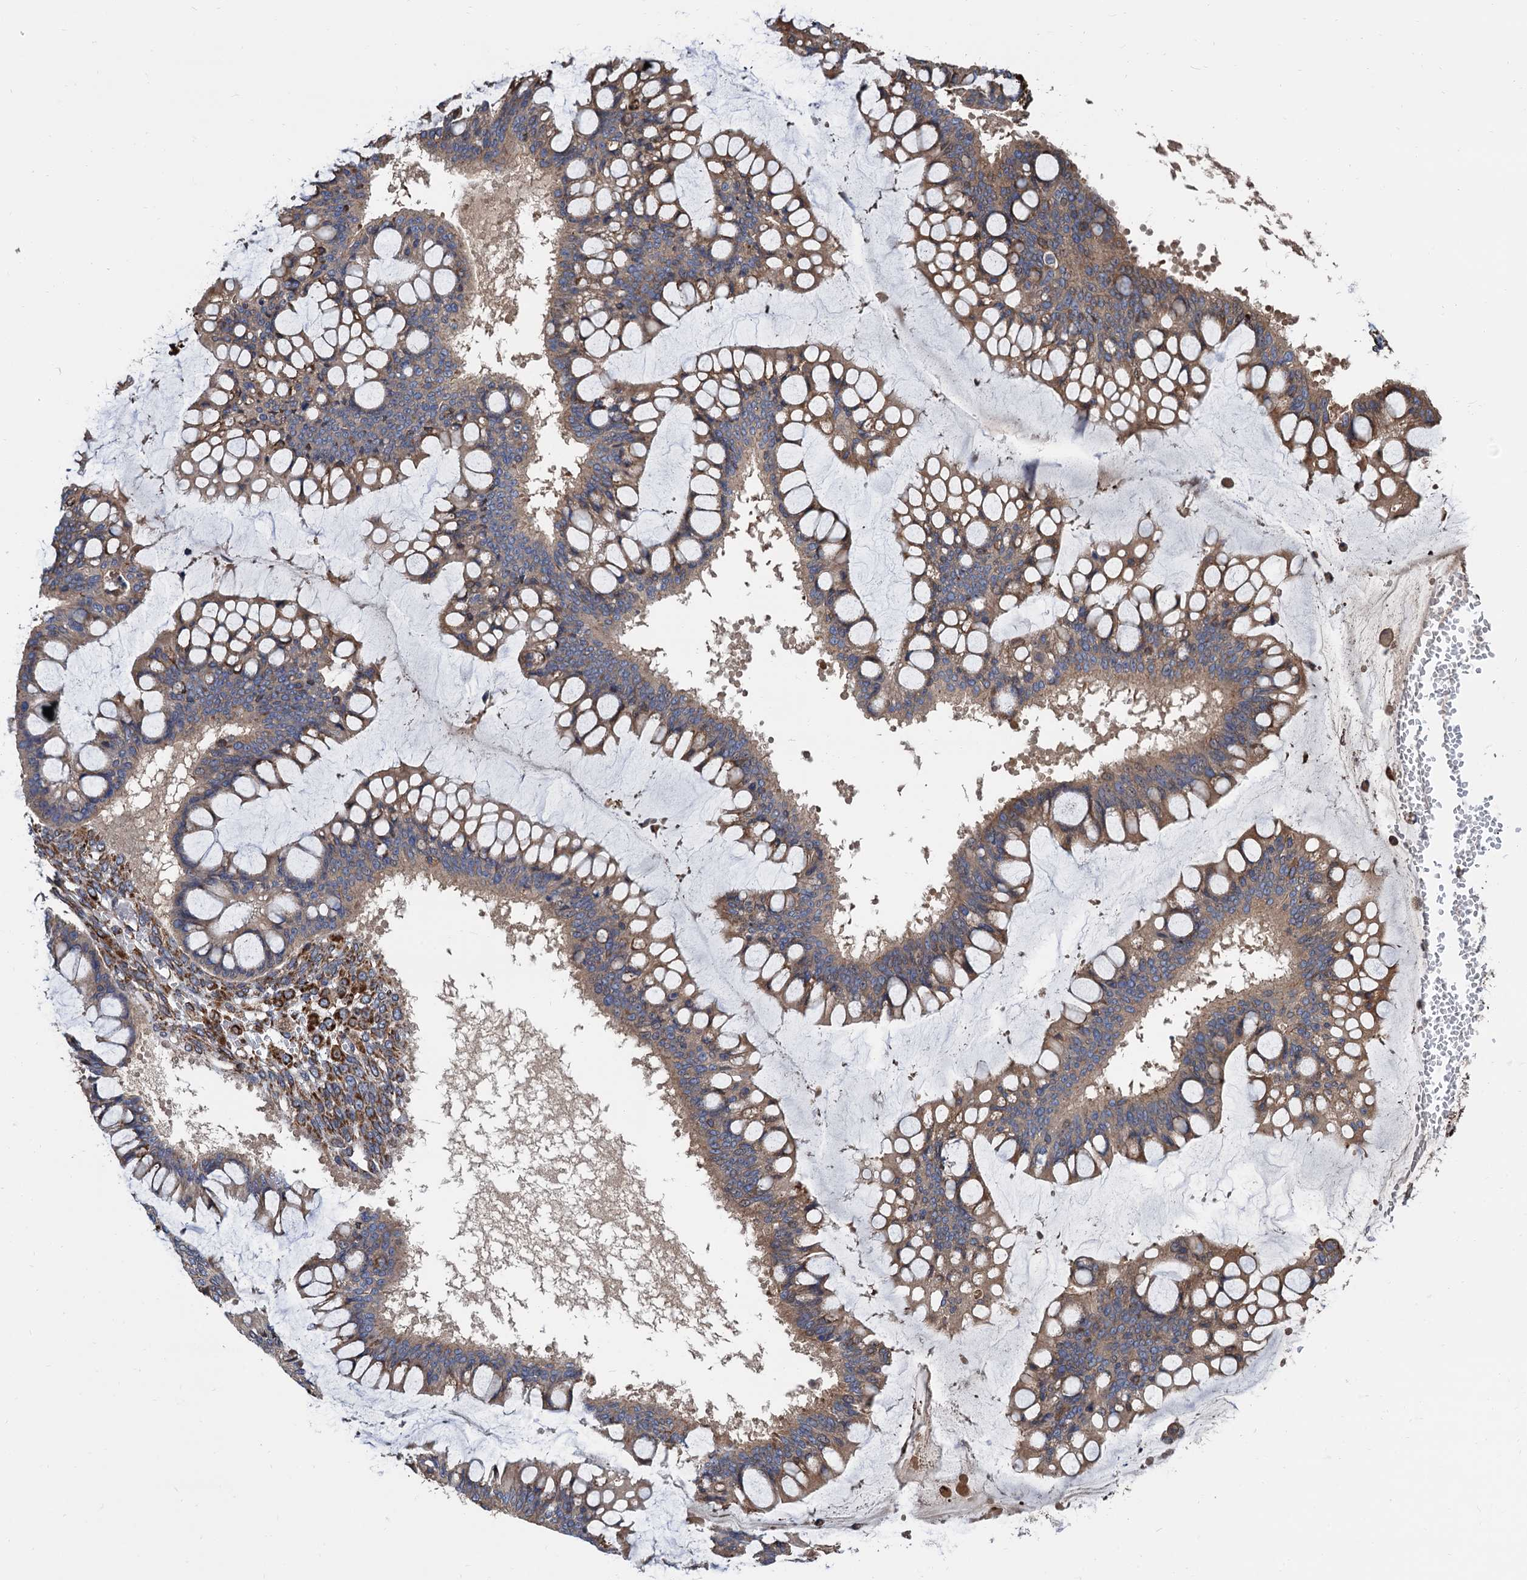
{"staining": {"intensity": "weak", "quantity": ">75%", "location": "cytoplasmic/membranous"}, "tissue": "ovarian cancer", "cell_type": "Tumor cells", "image_type": "cancer", "snomed": [{"axis": "morphology", "description": "Cystadenocarcinoma, mucinous, NOS"}, {"axis": "topography", "description": "Ovary"}], "caption": "This micrograph displays immunohistochemistry (IHC) staining of ovarian cancer, with low weak cytoplasmic/membranous staining in approximately >75% of tumor cells.", "gene": "CNNM1", "patient": {"sex": "female", "age": 73}}